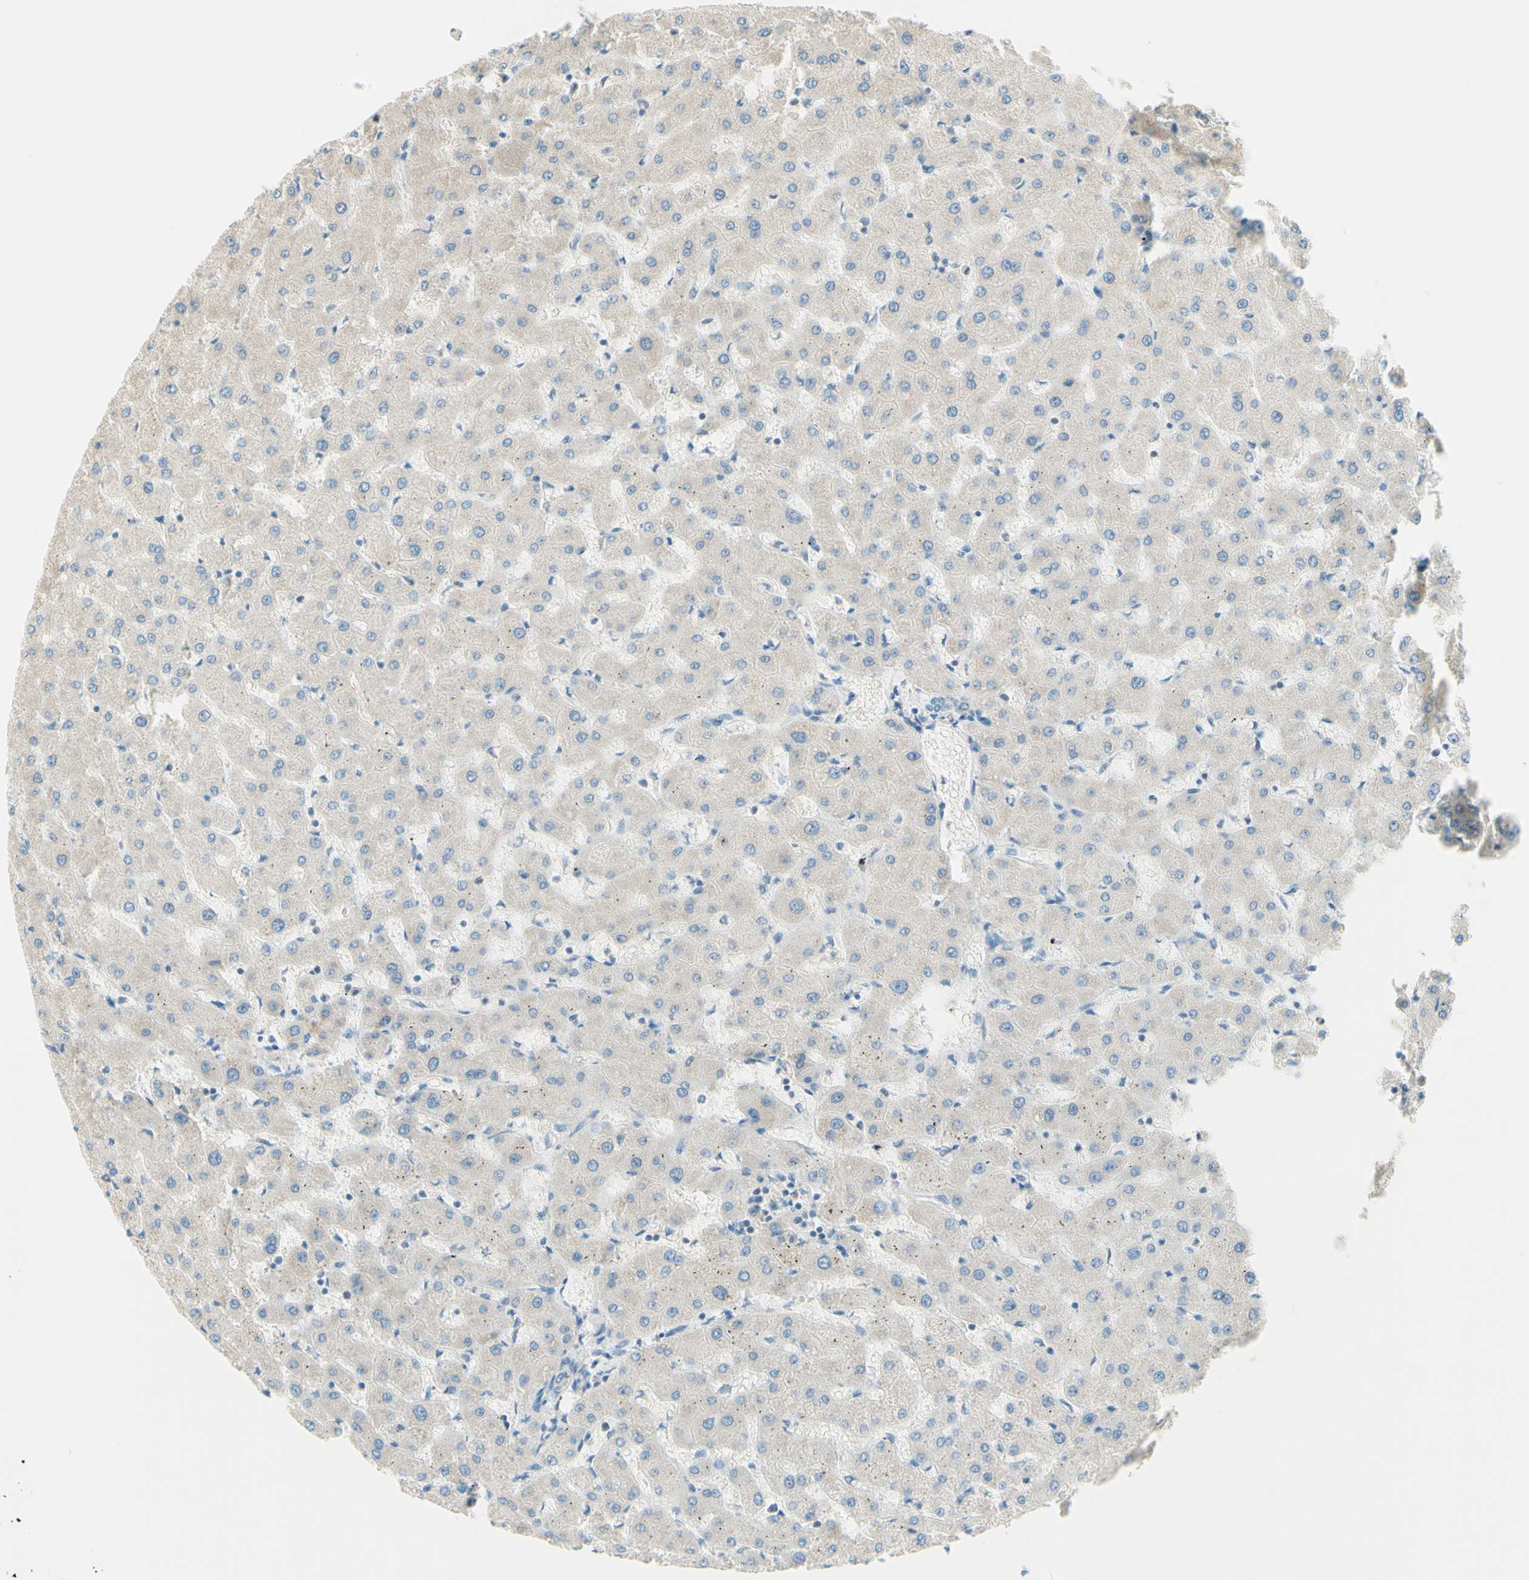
{"staining": {"intensity": "negative", "quantity": "none", "location": "none"}, "tissue": "liver", "cell_type": "Cholangiocytes", "image_type": "normal", "snomed": [{"axis": "morphology", "description": "Normal tissue, NOS"}, {"axis": "topography", "description": "Liver"}], "caption": "High magnification brightfield microscopy of unremarkable liver stained with DAB (brown) and counterstained with hematoxylin (blue): cholangiocytes show no significant positivity.", "gene": "JPH1", "patient": {"sex": "female", "age": 63}}